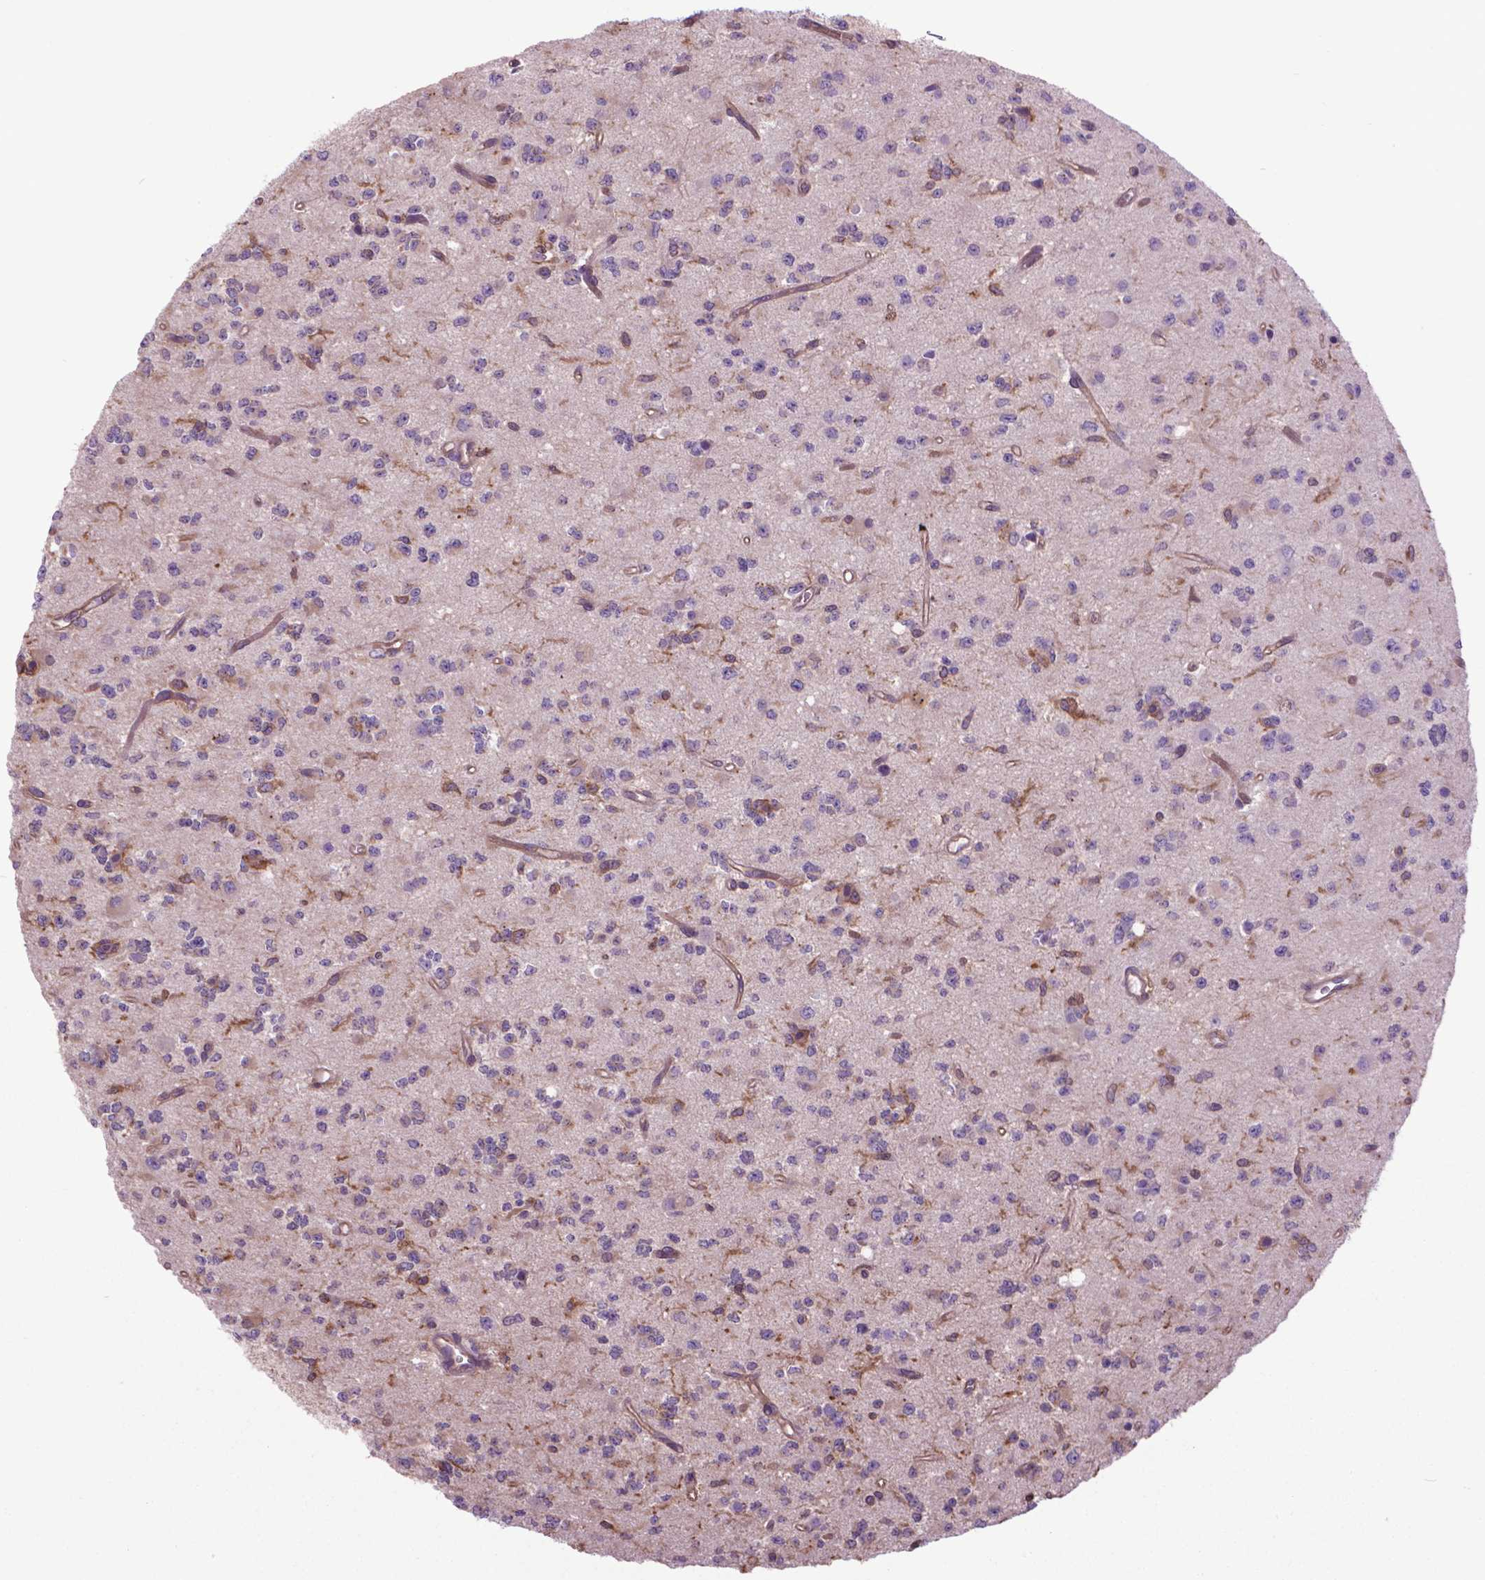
{"staining": {"intensity": "negative", "quantity": "none", "location": "none"}, "tissue": "glioma", "cell_type": "Tumor cells", "image_type": "cancer", "snomed": [{"axis": "morphology", "description": "Glioma, malignant, Low grade"}, {"axis": "topography", "description": "Brain"}], "caption": "Tumor cells are negative for protein expression in human malignant glioma (low-grade).", "gene": "CORO1B", "patient": {"sex": "female", "age": 45}}